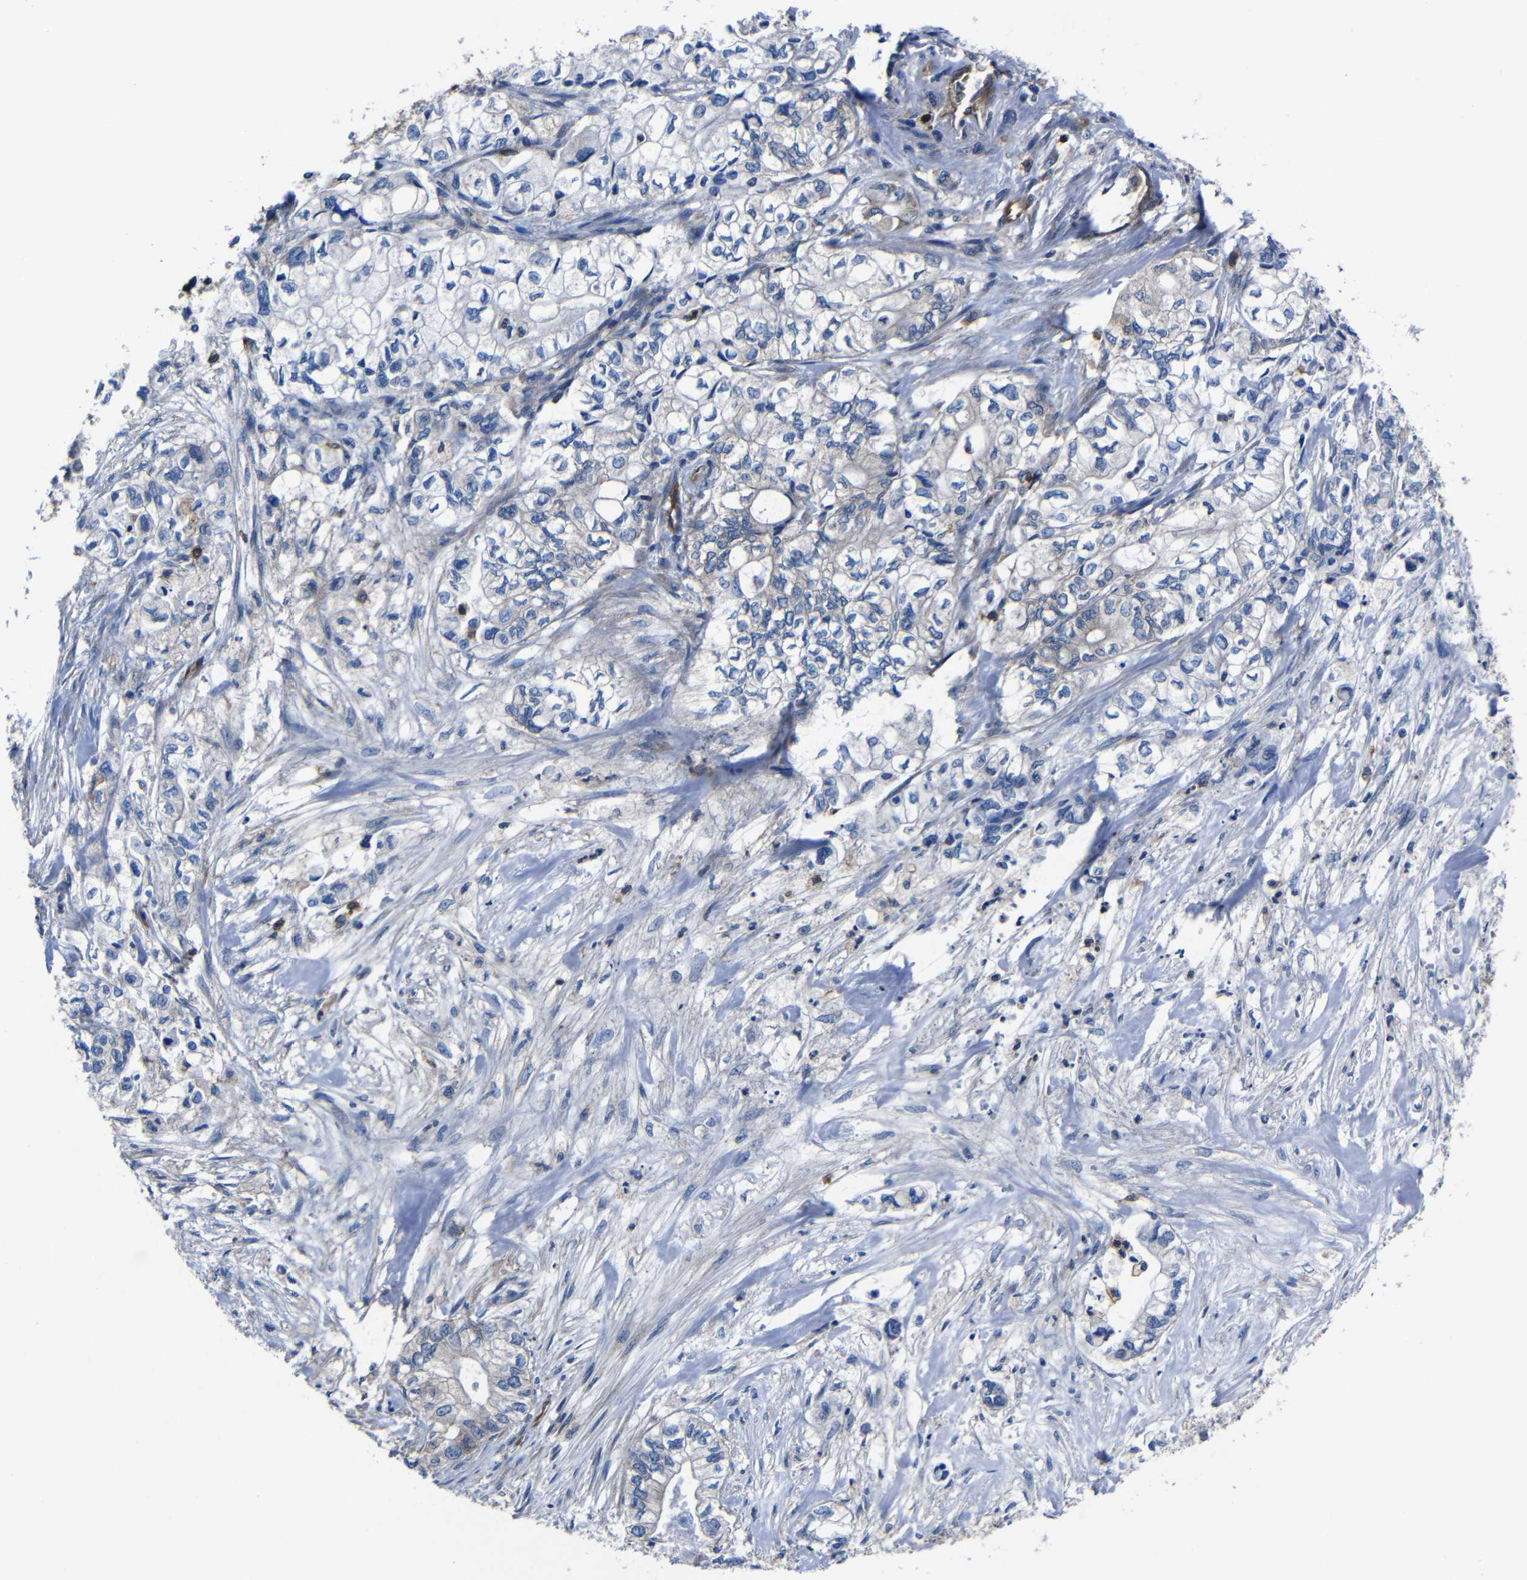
{"staining": {"intensity": "moderate", "quantity": "<25%", "location": "cytoplasmic/membranous"}, "tissue": "pancreatic cancer", "cell_type": "Tumor cells", "image_type": "cancer", "snomed": [{"axis": "morphology", "description": "Adenocarcinoma, NOS"}, {"axis": "topography", "description": "Pancreas"}], "caption": "Moderate cytoplasmic/membranous expression is present in about <25% of tumor cells in pancreatic adenocarcinoma. (Stains: DAB in brown, nuclei in blue, Microscopy: brightfield microscopy at high magnification).", "gene": "ARHGEF1", "patient": {"sex": "male", "age": 79}}